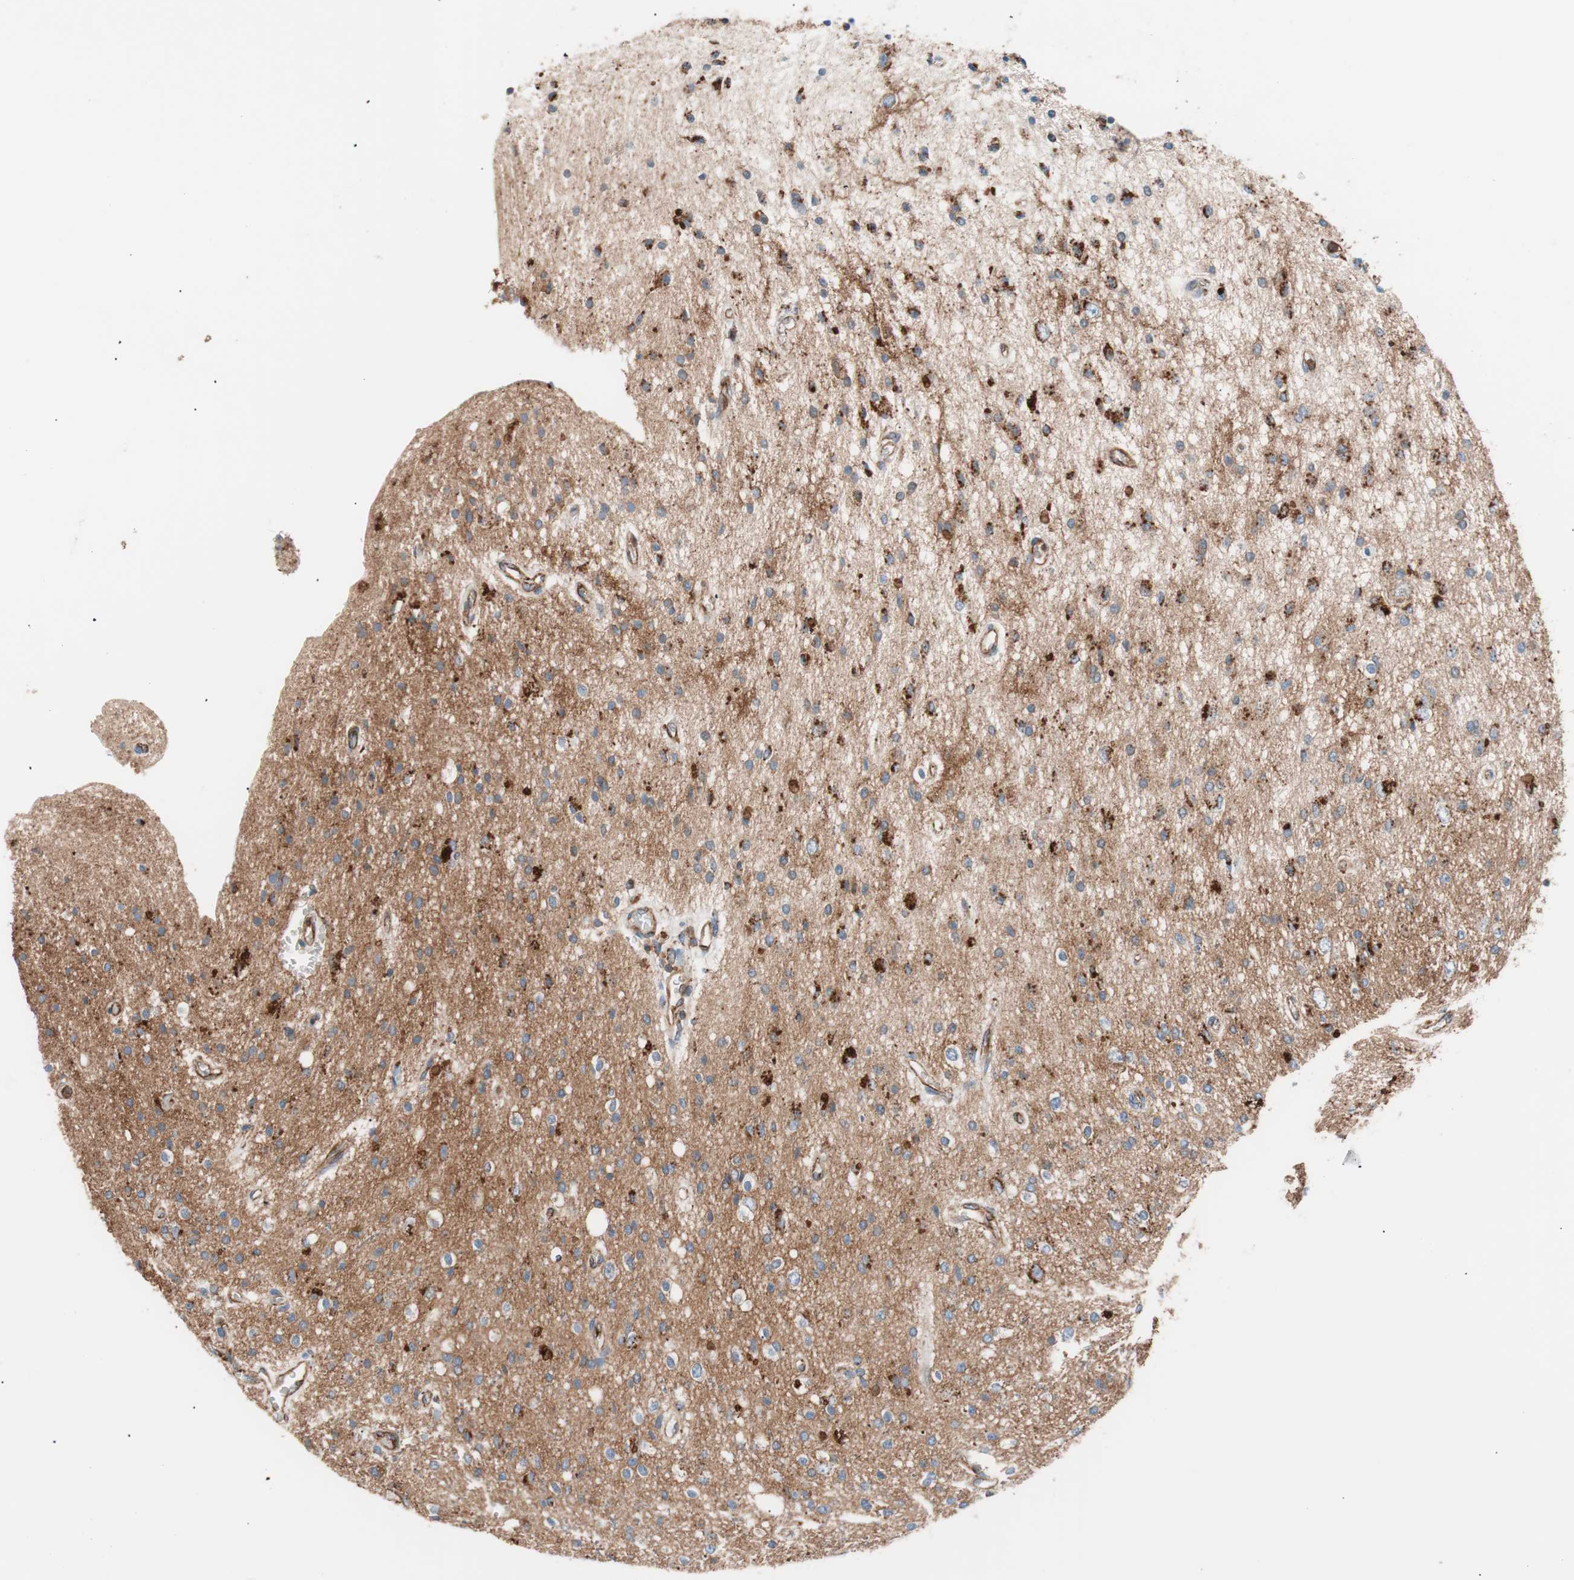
{"staining": {"intensity": "moderate", "quantity": ">75%", "location": "cytoplasmic/membranous"}, "tissue": "glioma", "cell_type": "Tumor cells", "image_type": "cancer", "snomed": [{"axis": "morphology", "description": "Glioma, malignant, High grade"}, {"axis": "topography", "description": "Brain"}], "caption": "IHC staining of malignant high-grade glioma, which reveals medium levels of moderate cytoplasmic/membranous staining in approximately >75% of tumor cells indicating moderate cytoplasmic/membranous protein positivity. The staining was performed using DAB (3,3'-diaminobenzidine) (brown) for protein detection and nuclei were counterstained in hematoxylin (blue).", "gene": "FLOT2", "patient": {"sex": "male", "age": 47}}